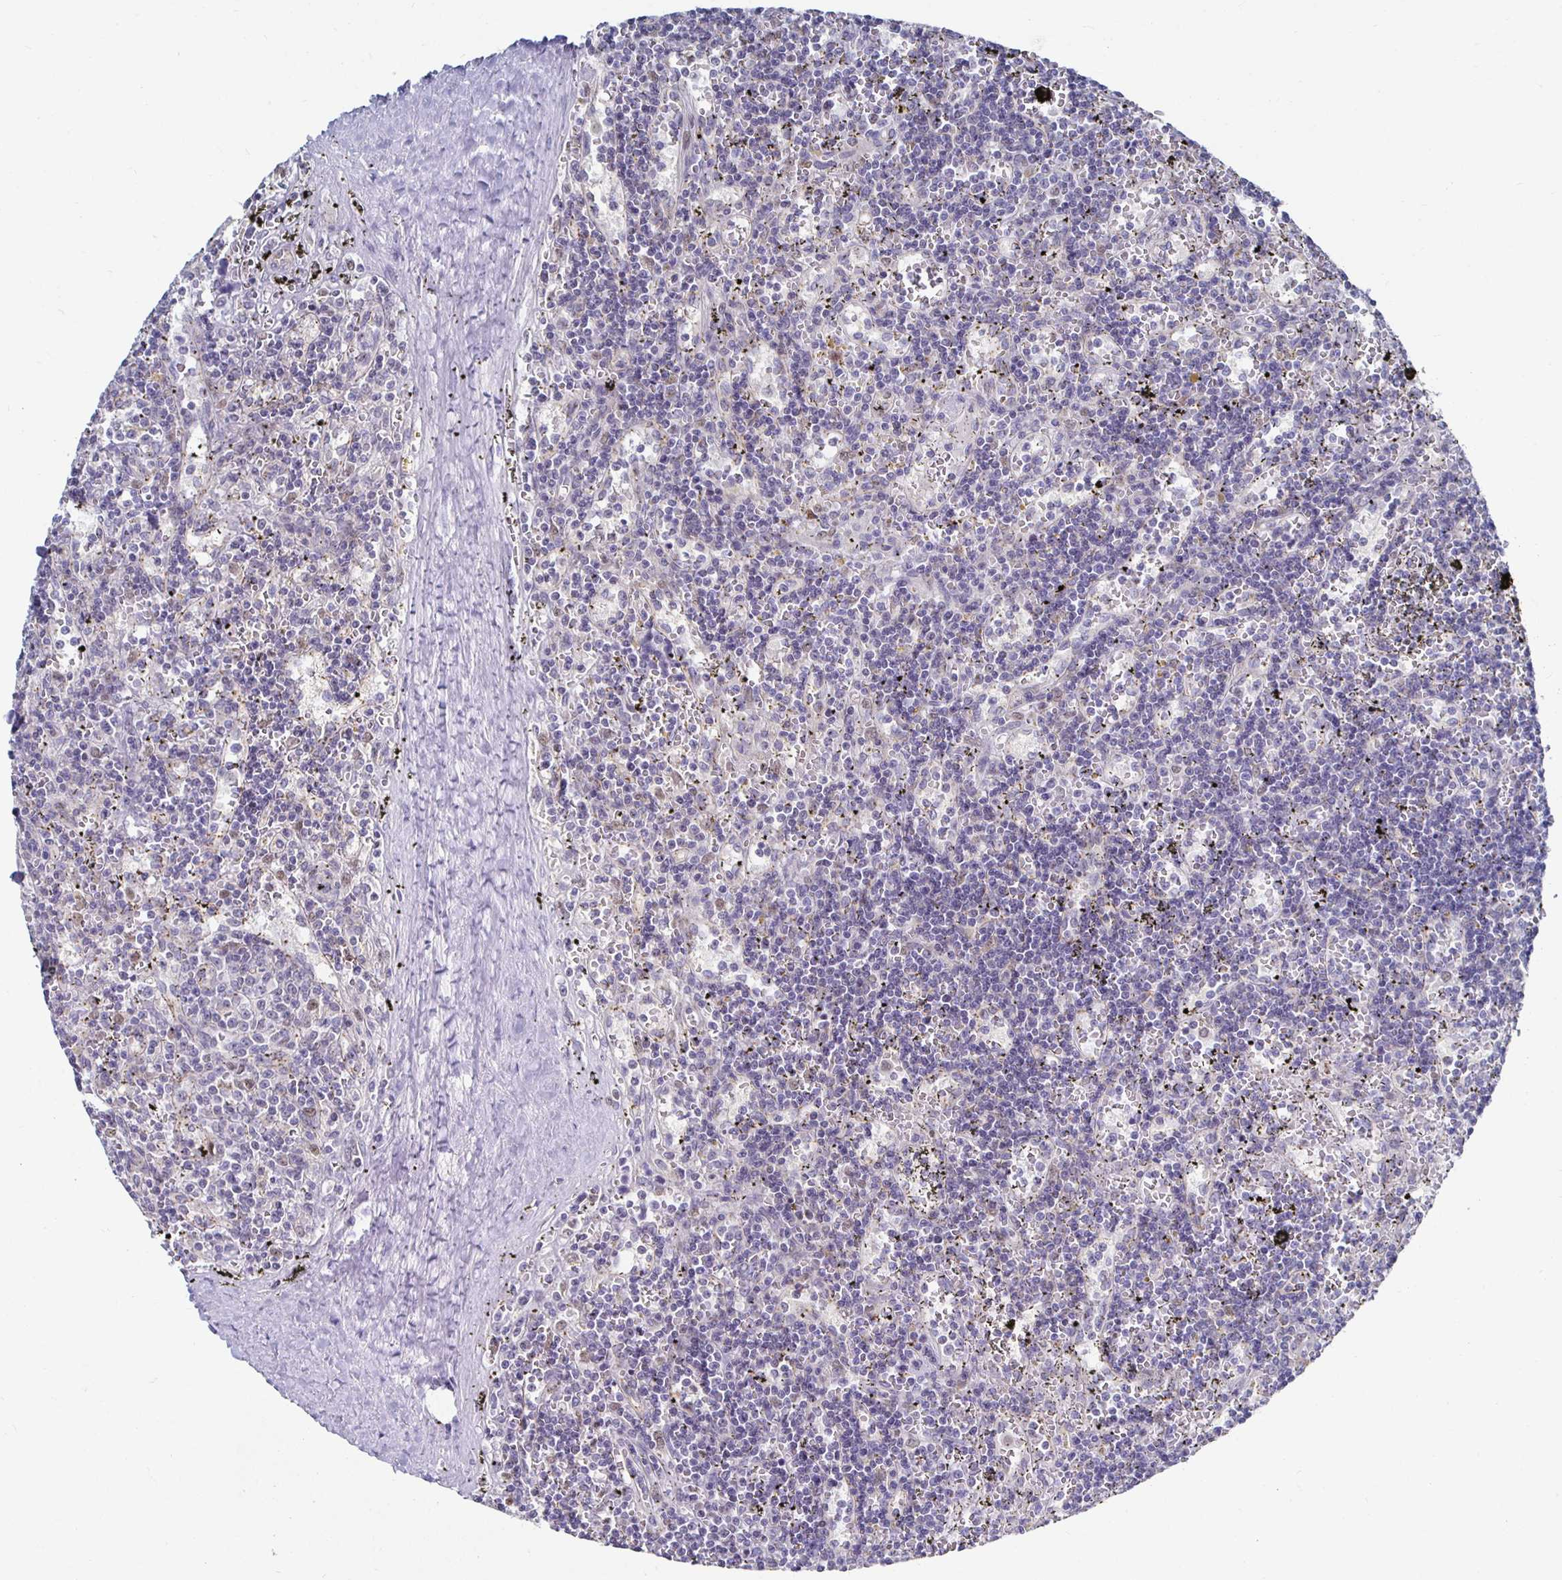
{"staining": {"intensity": "negative", "quantity": "none", "location": "none"}, "tissue": "lymphoma", "cell_type": "Tumor cells", "image_type": "cancer", "snomed": [{"axis": "morphology", "description": "Malignant lymphoma, non-Hodgkin's type, Low grade"}, {"axis": "topography", "description": "Spleen"}], "caption": "This is a histopathology image of IHC staining of lymphoma, which shows no staining in tumor cells.", "gene": "NOCT", "patient": {"sex": "male", "age": 60}}